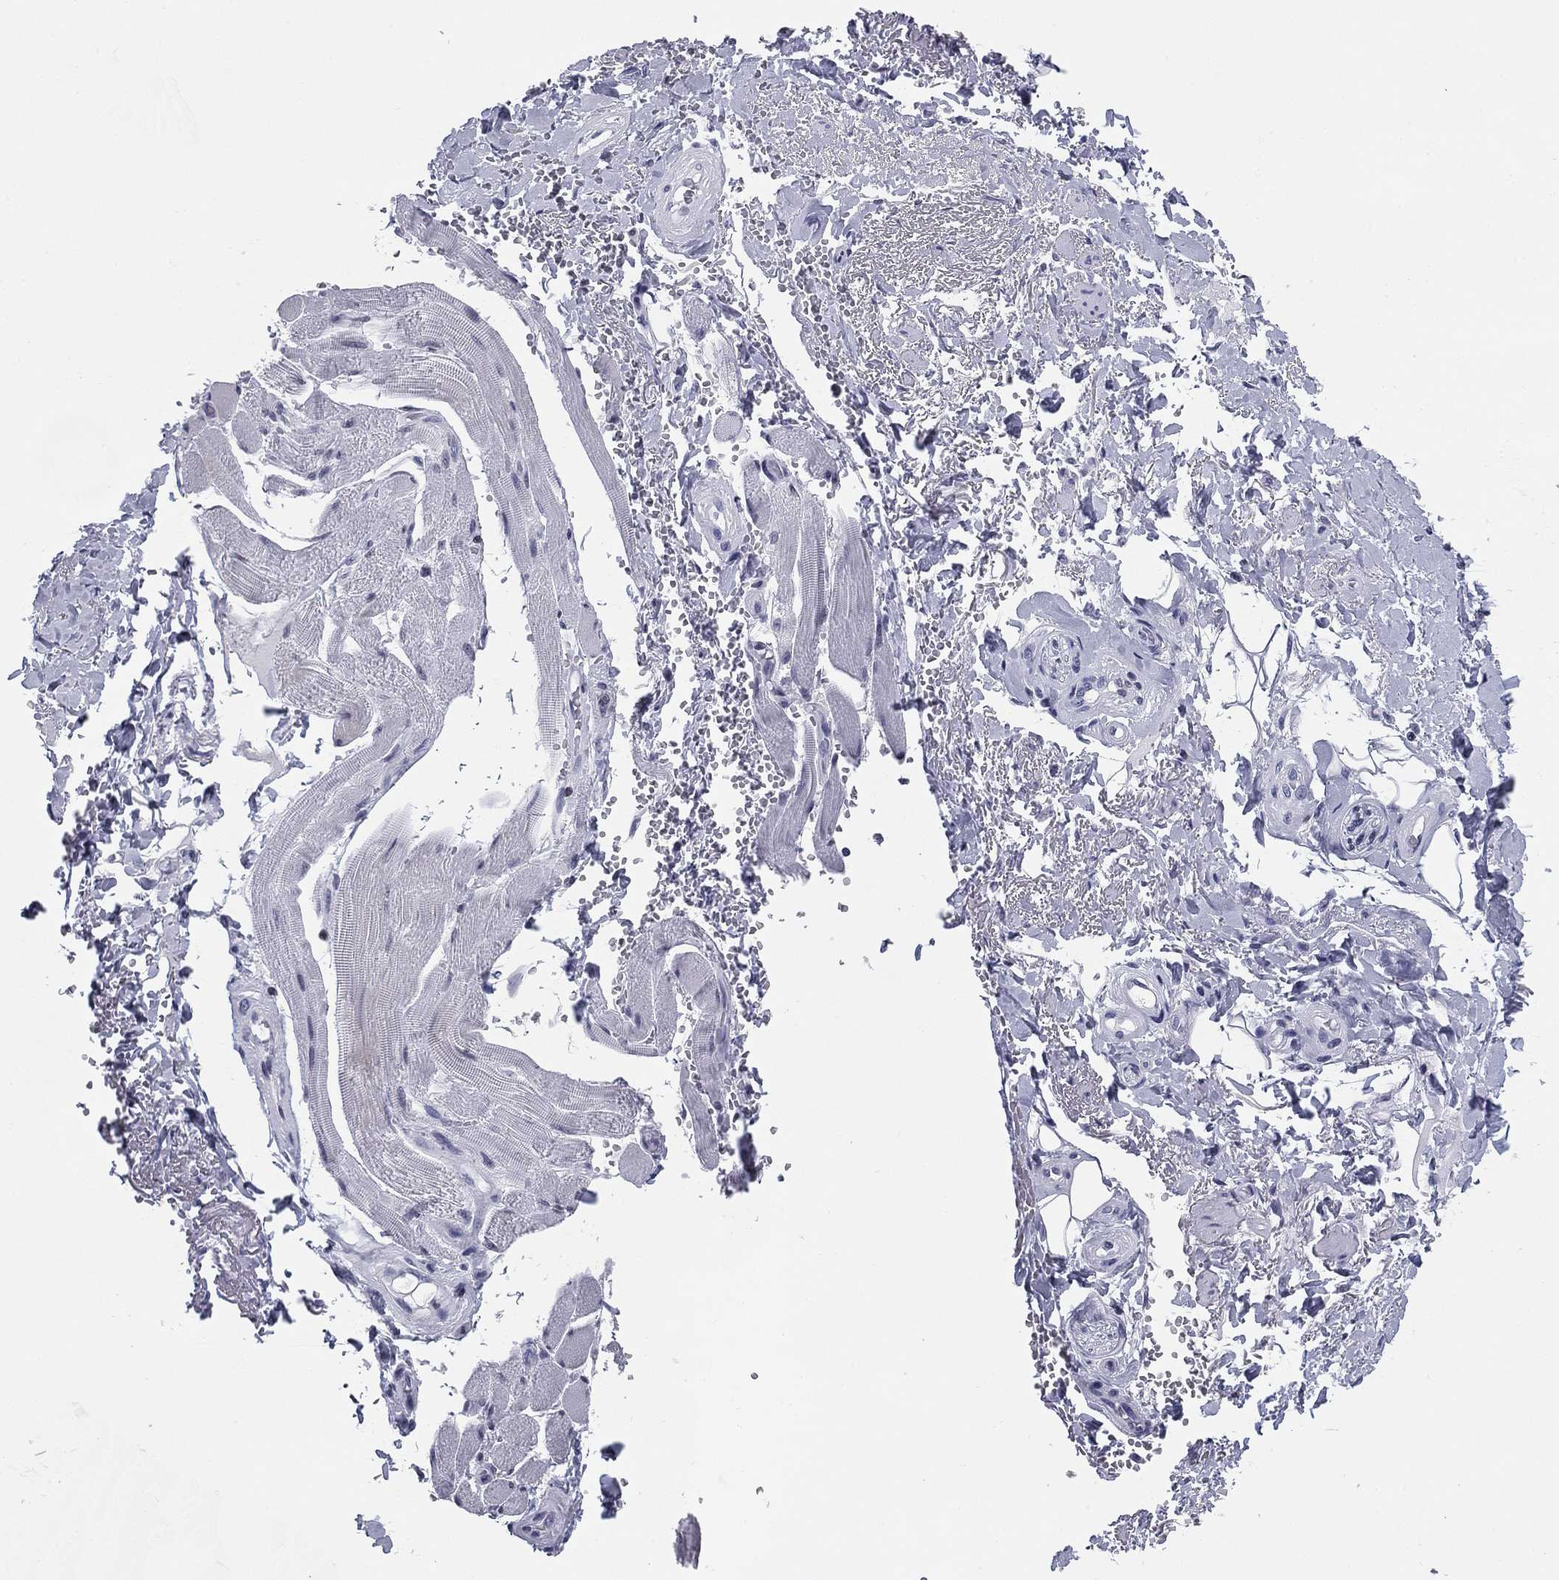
{"staining": {"intensity": "negative", "quantity": "none", "location": "none"}, "tissue": "soft tissue", "cell_type": "Fibroblasts", "image_type": "normal", "snomed": [{"axis": "morphology", "description": "Normal tissue, NOS"}, {"axis": "topography", "description": "Anal"}, {"axis": "topography", "description": "Peripheral nerve tissue"}], "caption": "Image shows no protein staining in fibroblasts of unremarkable soft tissue.", "gene": "CCDC144A", "patient": {"sex": "male", "age": 53}}